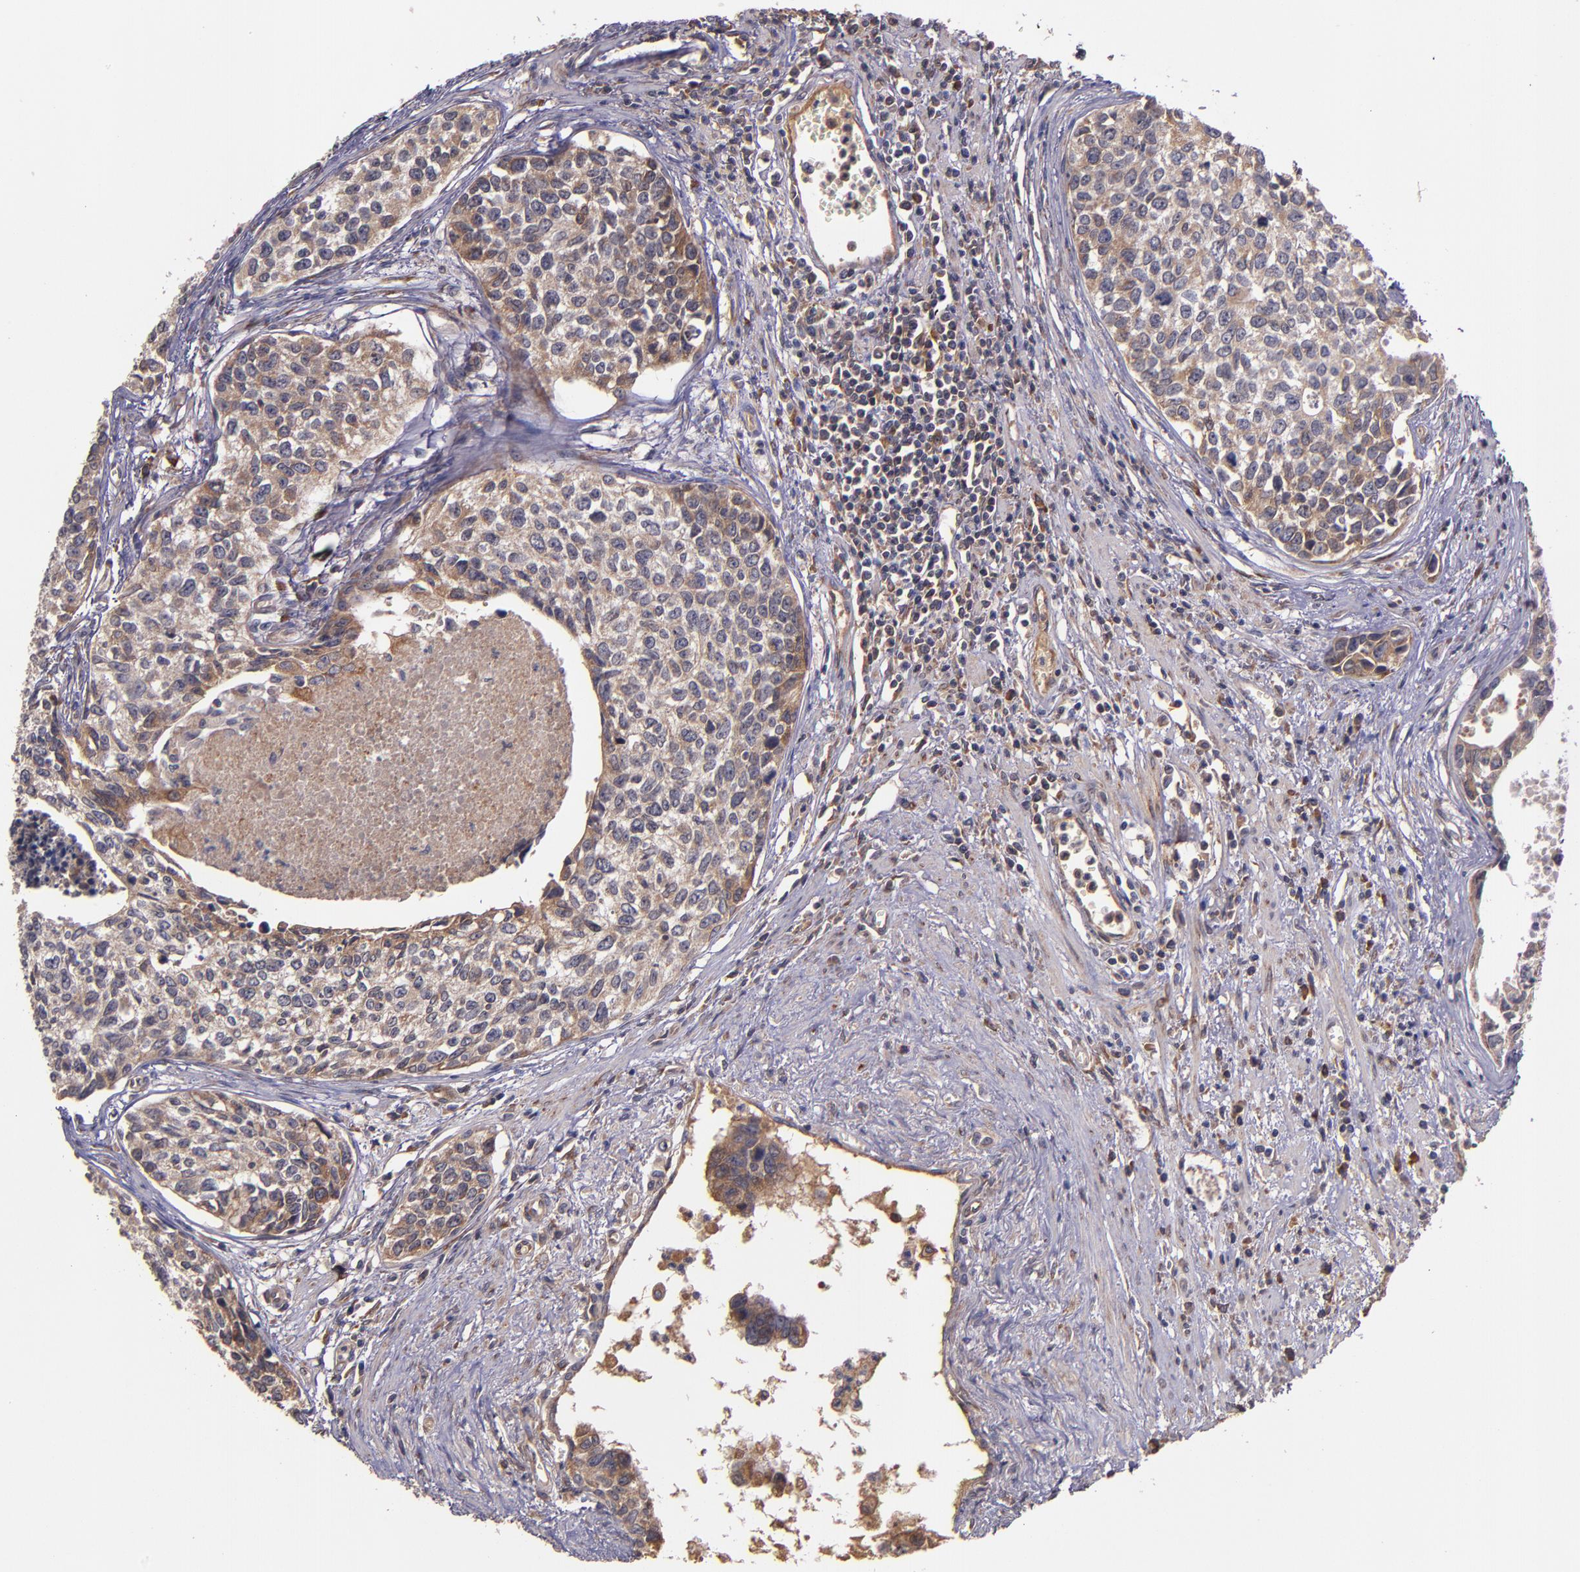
{"staining": {"intensity": "moderate", "quantity": ">75%", "location": "cytoplasmic/membranous"}, "tissue": "urothelial cancer", "cell_type": "Tumor cells", "image_type": "cancer", "snomed": [{"axis": "morphology", "description": "Urothelial carcinoma, High grade"}, {"axis": "topography", "description": "Urinary bladder"}], "caption": "A brown stain highlights moderate cytoplasmic/membranous expression of a protein in human urothelial cancer tumor cells.", "gene": "PRAF2", "patient": {"sex": "male", "age": 81}}